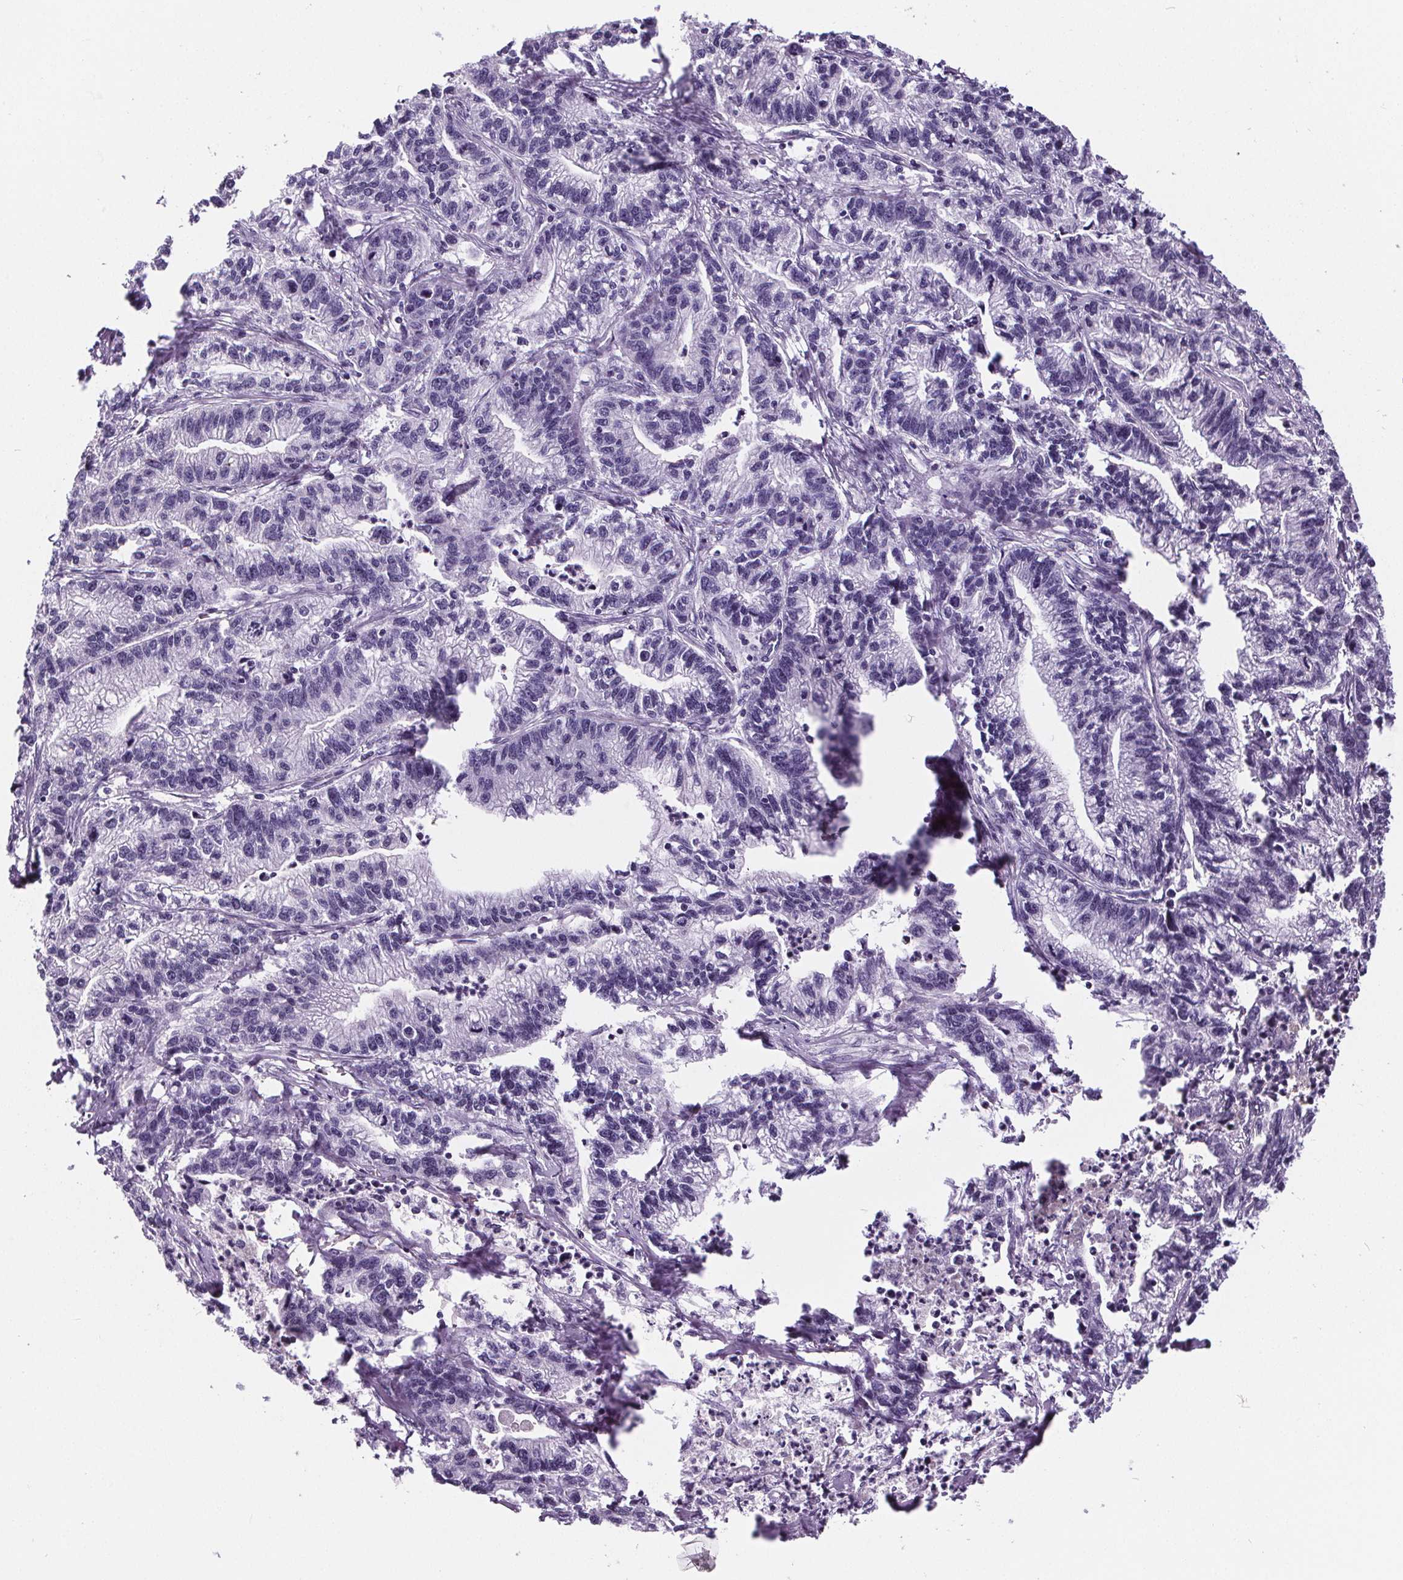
{"staining": {"intensity": "negative", "quantity": "none", "location": "none"}, "tissue": "stomach cancer", "cell_type": "Tumor cells", "image_type": "cancer", "snomed": [{"axis": "morphology", "description": "Adenocarcinoma, NOS"}, {"axis": "topography", "description": "Stomach"}], "caption": "High magnification brightfield microscopy of stomach cancer (adenocarcinoma) stained with DAB (3,3'-diaminobenzidine) (brown) and counterstained with hematoxylin (blue): tumor cells show no significant positivity.", "gene": "CD5L", "patient": {"sex": "male", "age": 83}}